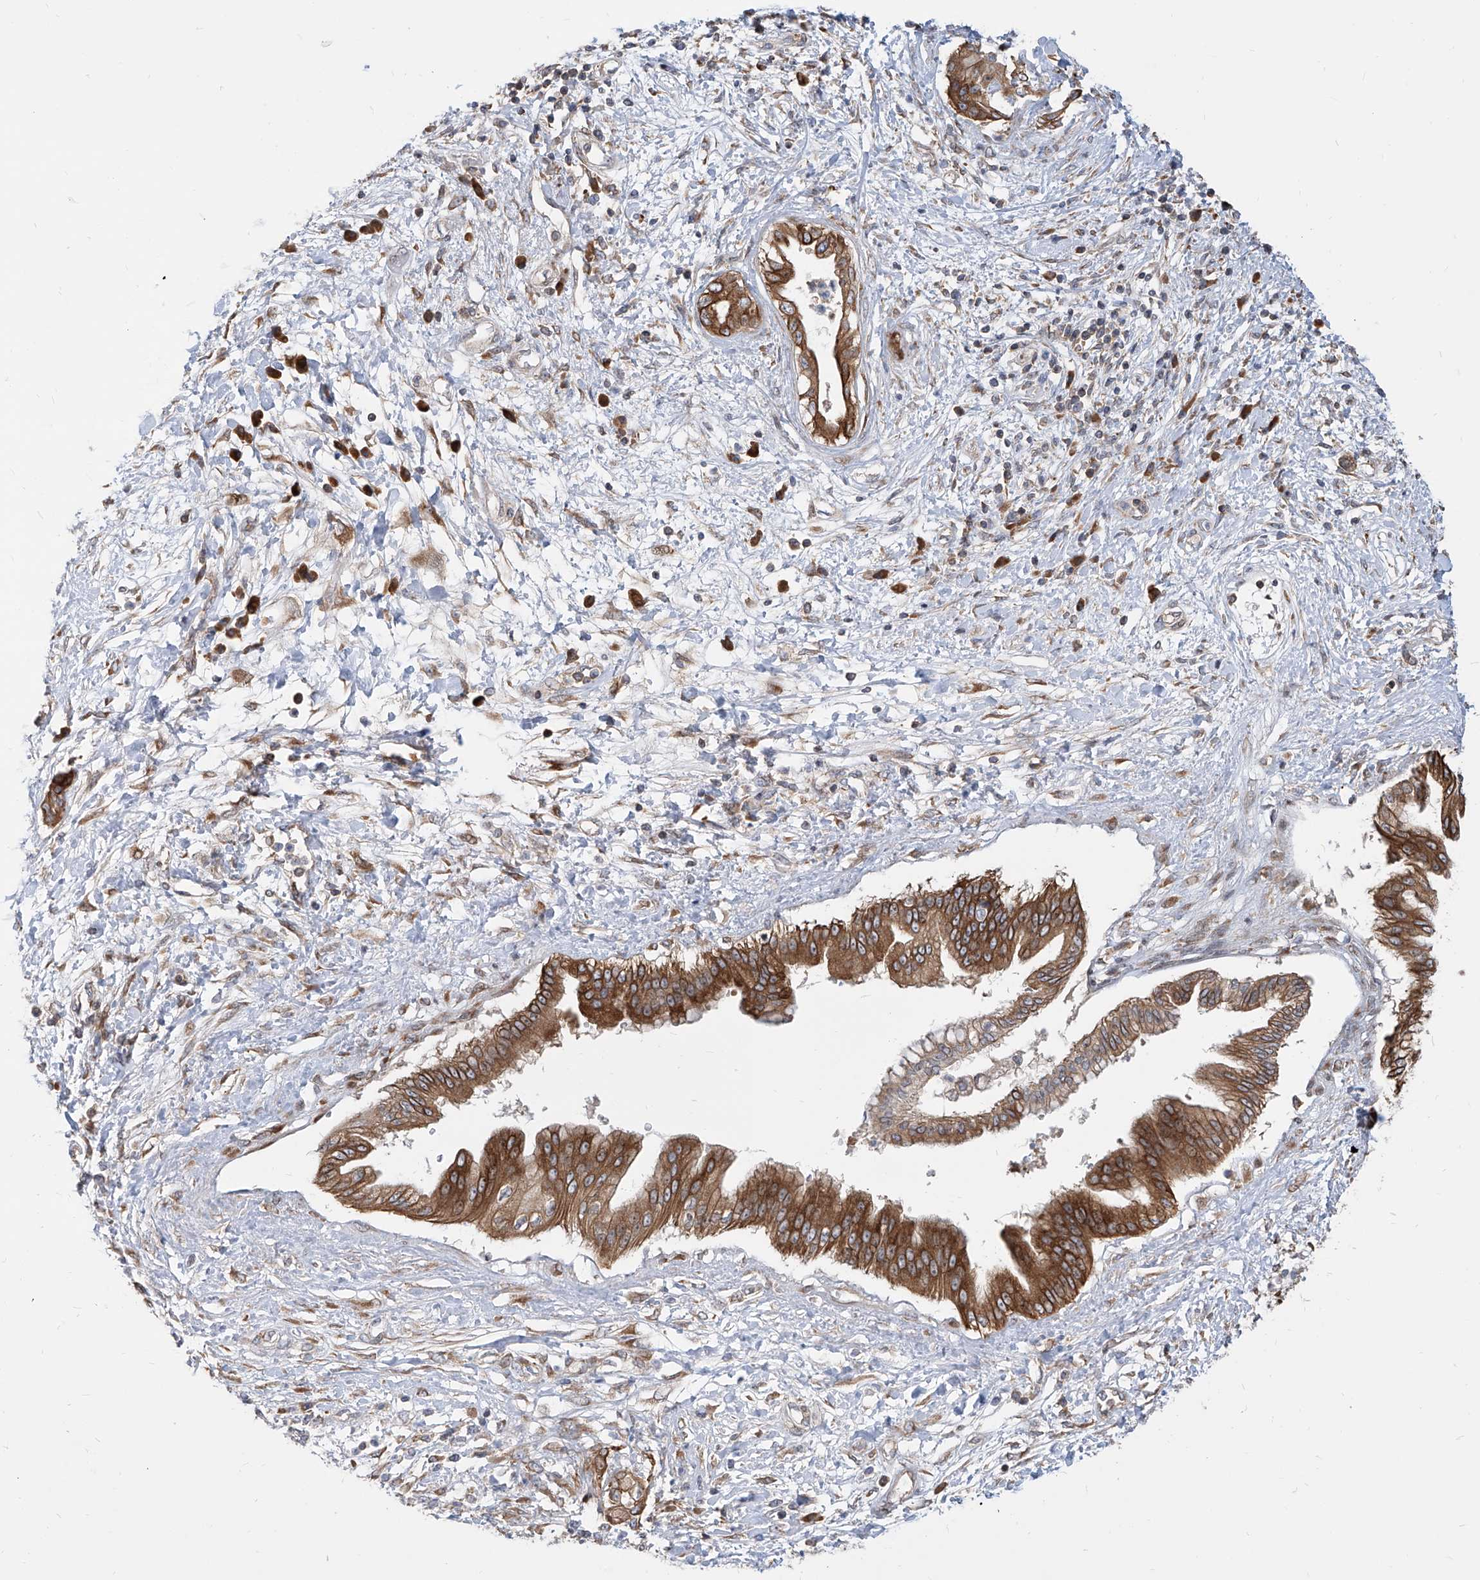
{"staining": {"intensity": "moderate", "quantity": ">75%", "location": "cytoplasmic/membranous"}, "tissue": "pancreatic cancer", "cell_type": "Tumor cells", "image_type": "cancer", "snomed": [{"axis": "morphology", "description": "Adenocarcinoma, NOS"}, {"axis": "topography", "description": "Pancreas"}], "caption": "Immunohistochemistry (IHC) photomicrograph of neoplastic tissue: adenocarcinoma (pancreatic) stained using immunohistochemistry shows medium levels of moderate protein expression localized specifically in the cytoplasmic/membranous of tumor cells, appearing as a cytoplasmic/membranous brown color.", "gene": "FAM83B", "patient": {"sex": "female", "age": 56}}